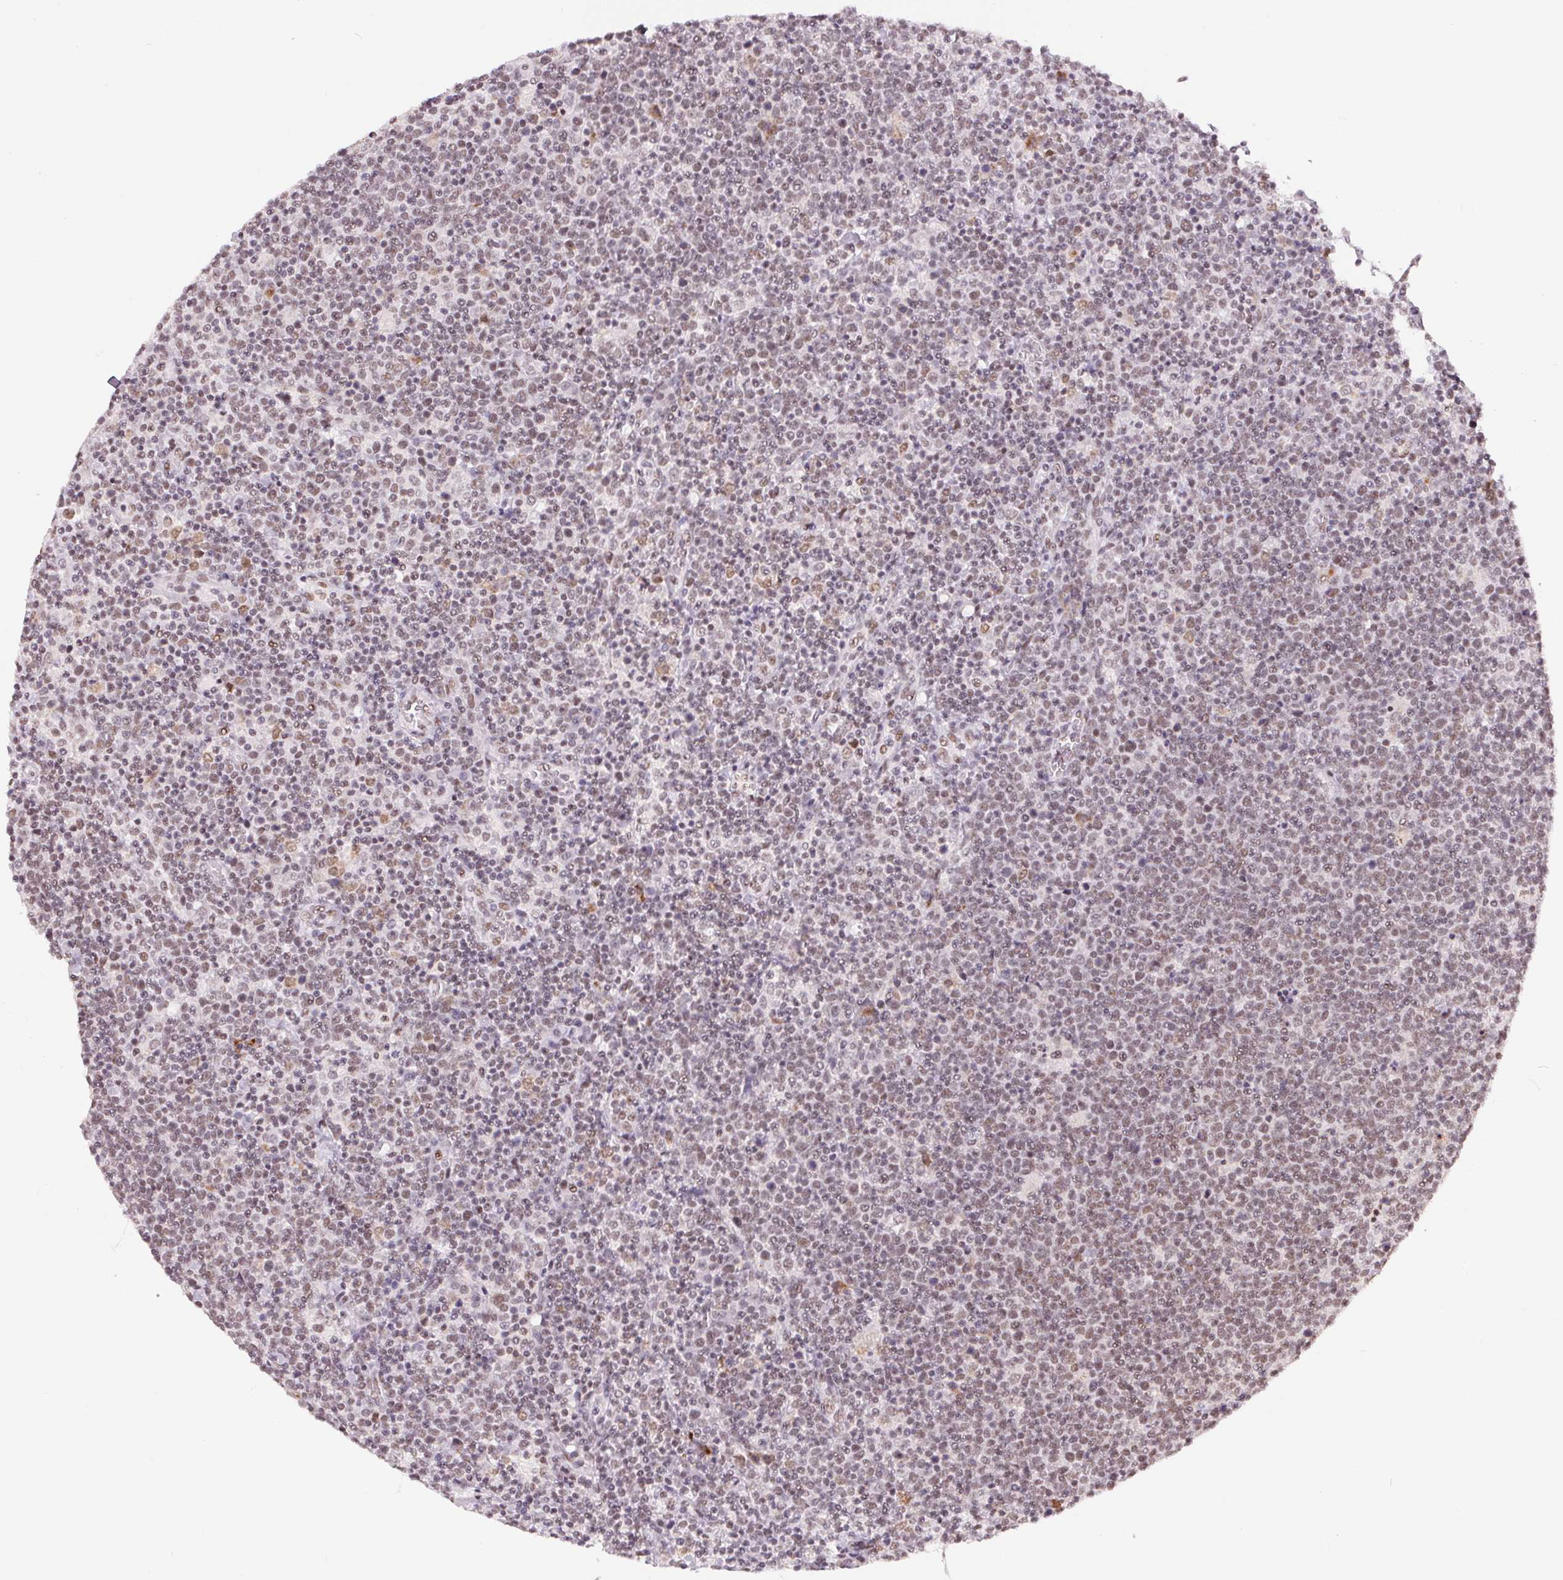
{"staining": {"intensity": "weak", "quantity": "25%-75%", "location": "nuclear"}, "tissue": "lymphoma", "cell_type": "Tumor cells", "image_type": "cancer", "snomed": [{"axis": "morphology", "description": "Malignant lymphoma, non-Hodgkin's type, High grade"}, {"axis": "topography", "description": "Lymph node"}], "caption": "Human malignant lymphoma, non-Hodgkin's type (high-grade) stained with a brown dye demonstrates weak nuclear positive expression in approximately 25%-75% of tumor cells.", "gene": "NFE2L1", "patient": {"sex": "male", "age": 61}}